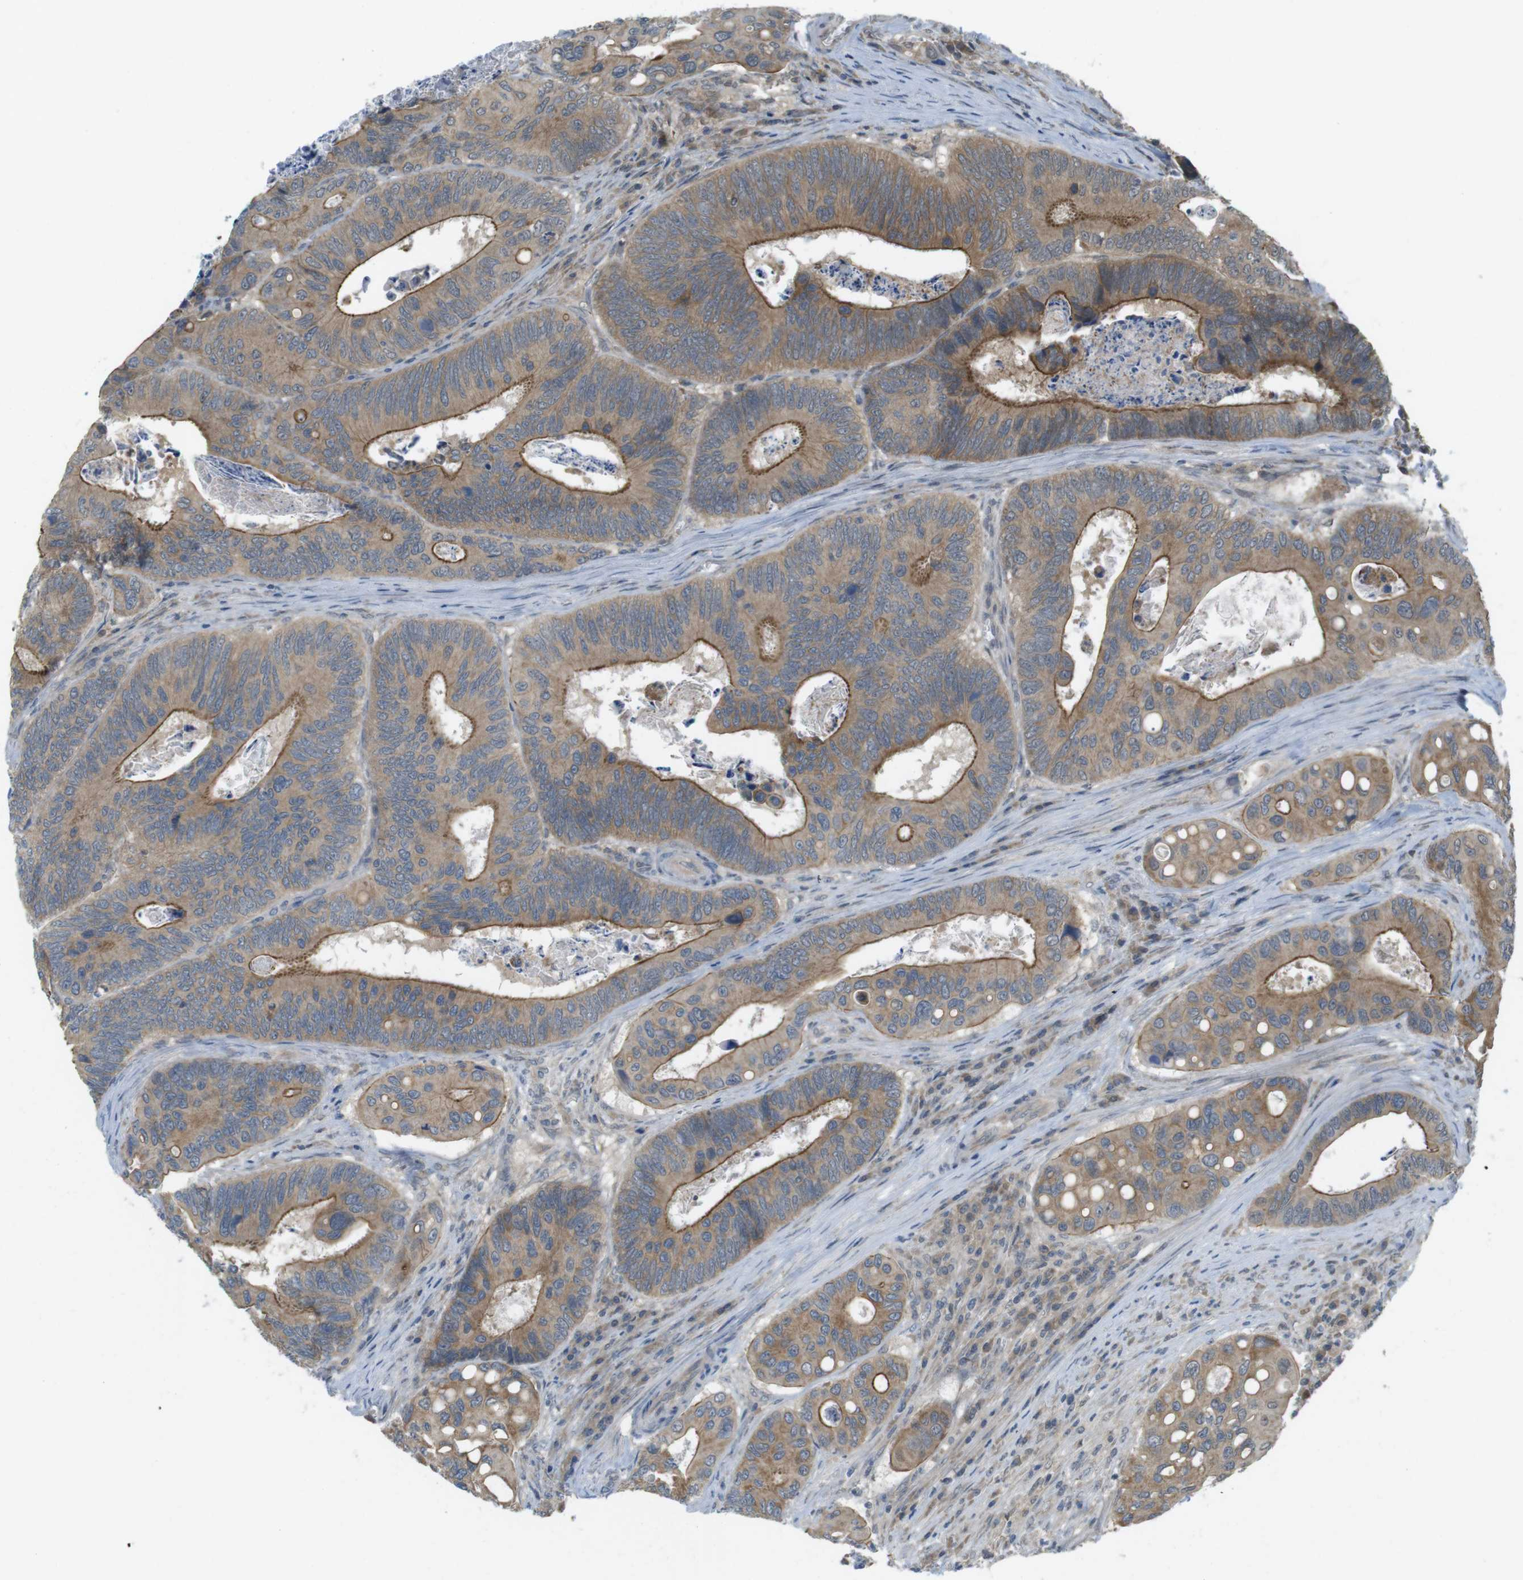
{"staining": {"intensity": "moderate", "quantity": ">75%", "location": "cytoplasmic/membranous"}, "tissue": "colorectal cancer", "cell_type": "Tumor cells", "image_type": "cancer", "snomed": [{"axis": "morphology", "description": "Inflammation, NOS"}, {"axis": "morphology", "description": "Adenocarcinoma, NOS"}, {"axis": "topography", "description": "Colon"}], "caption": "IHC micrograph of neoplastic tissue: human adenocarcinoma (colorectal) stained using immunohistochemistry (IHC) shows medium levels of moderate protein expression localized specifically in the cytoplasmic/membranous of tumor cells, appearing as a cytoplasmic/membranous brown color.", "gene": "RNF130", "patient": {"sex": "male", "age": 72}}